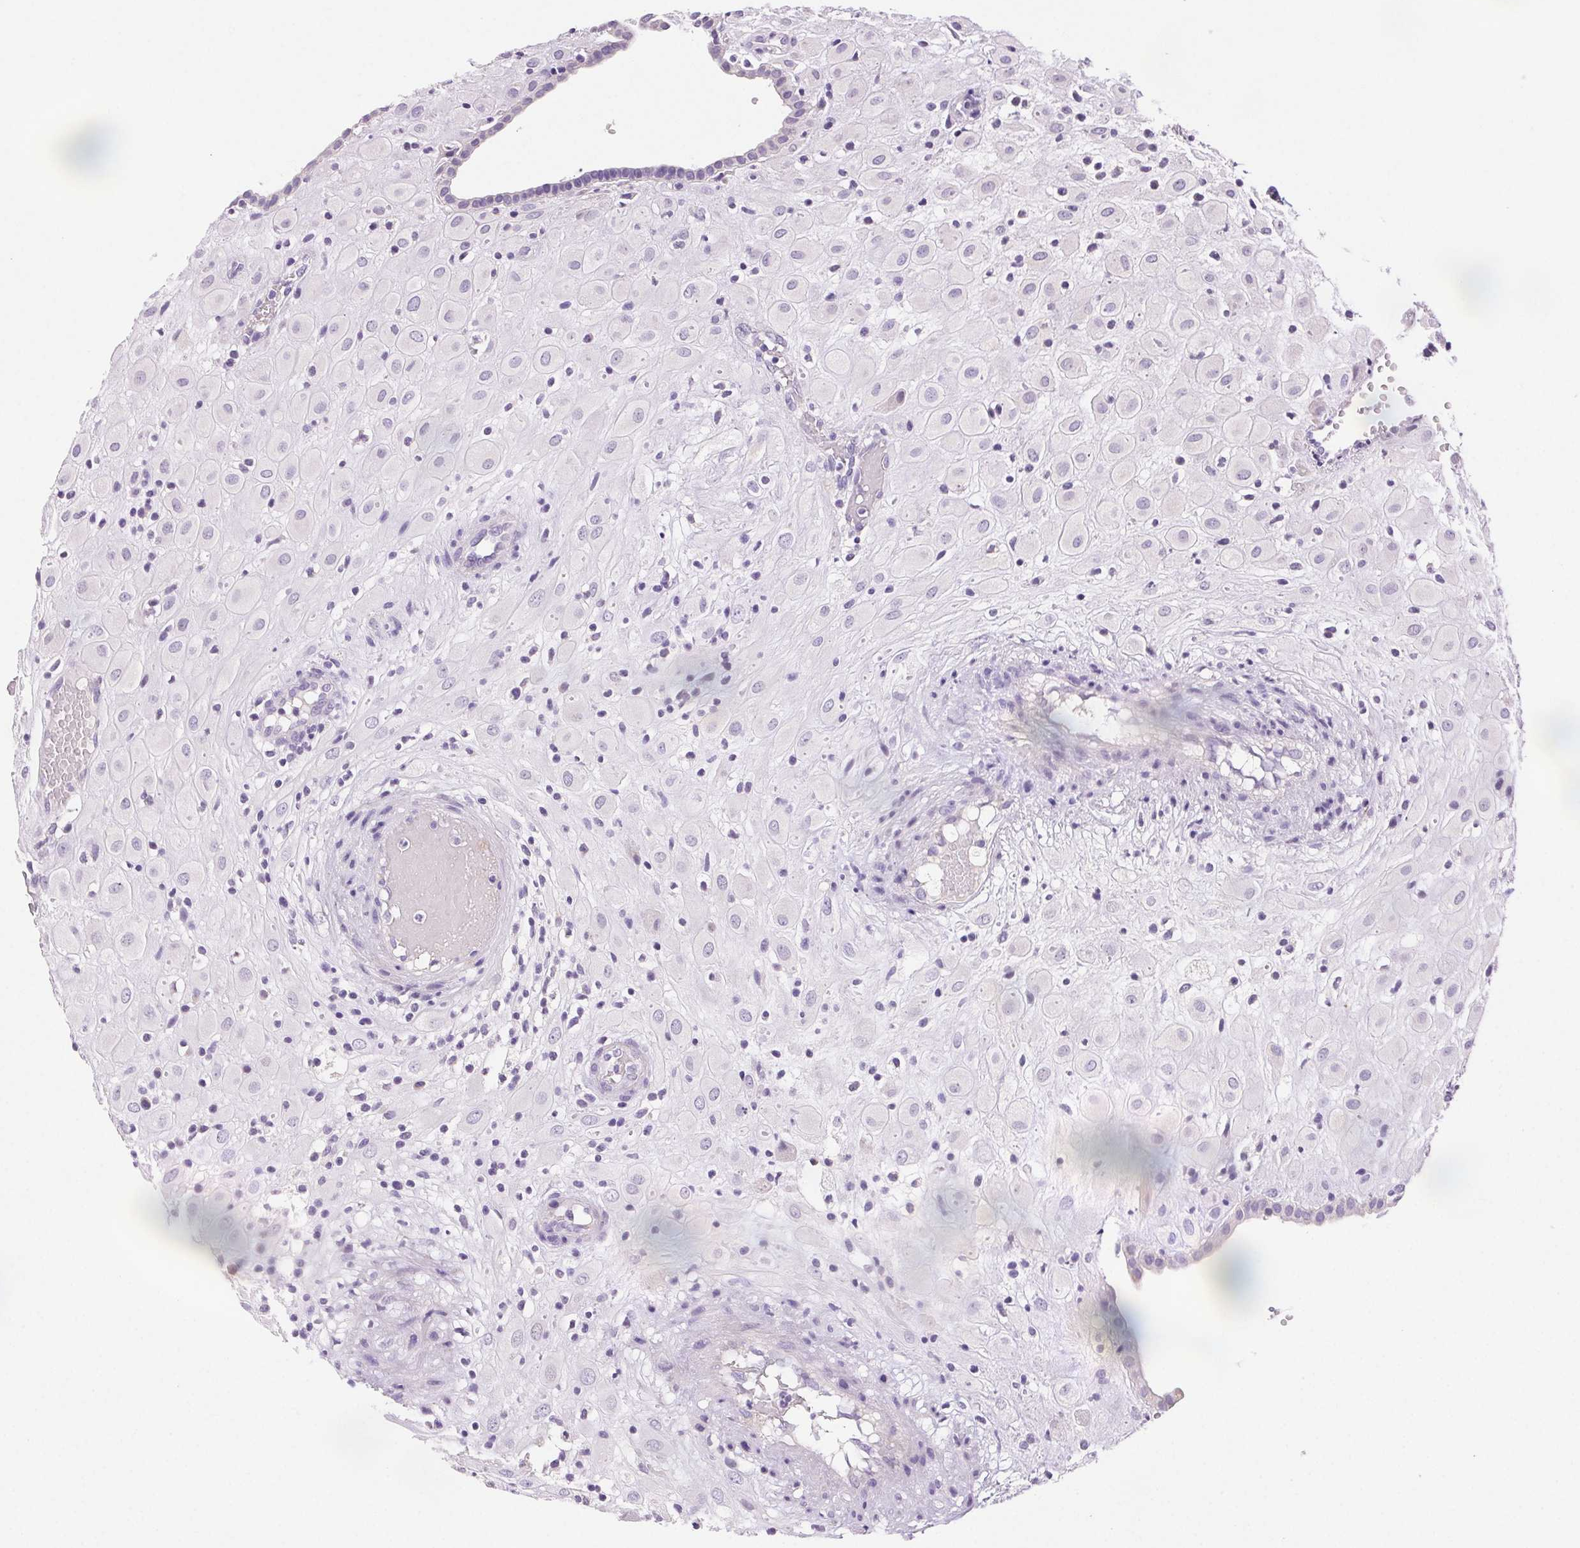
{"staining": {"intensity": "negative", "quantity": "none", "location": "none"}, "tissue": "placenta", "cell_type": "Decidual cells", "image_type": "normal", "snomed": [{"axis": "morphology", "description": "Normal tissue, NOS"}, {"axis": "topography", "description": "Placenta"}], "caption": "Histopathology image shows no significant protein positivity in decidual cells of unremarkable placenta.", "gene": "ARHGAP11B", "patient": {"sex": "female", "age": 24}}